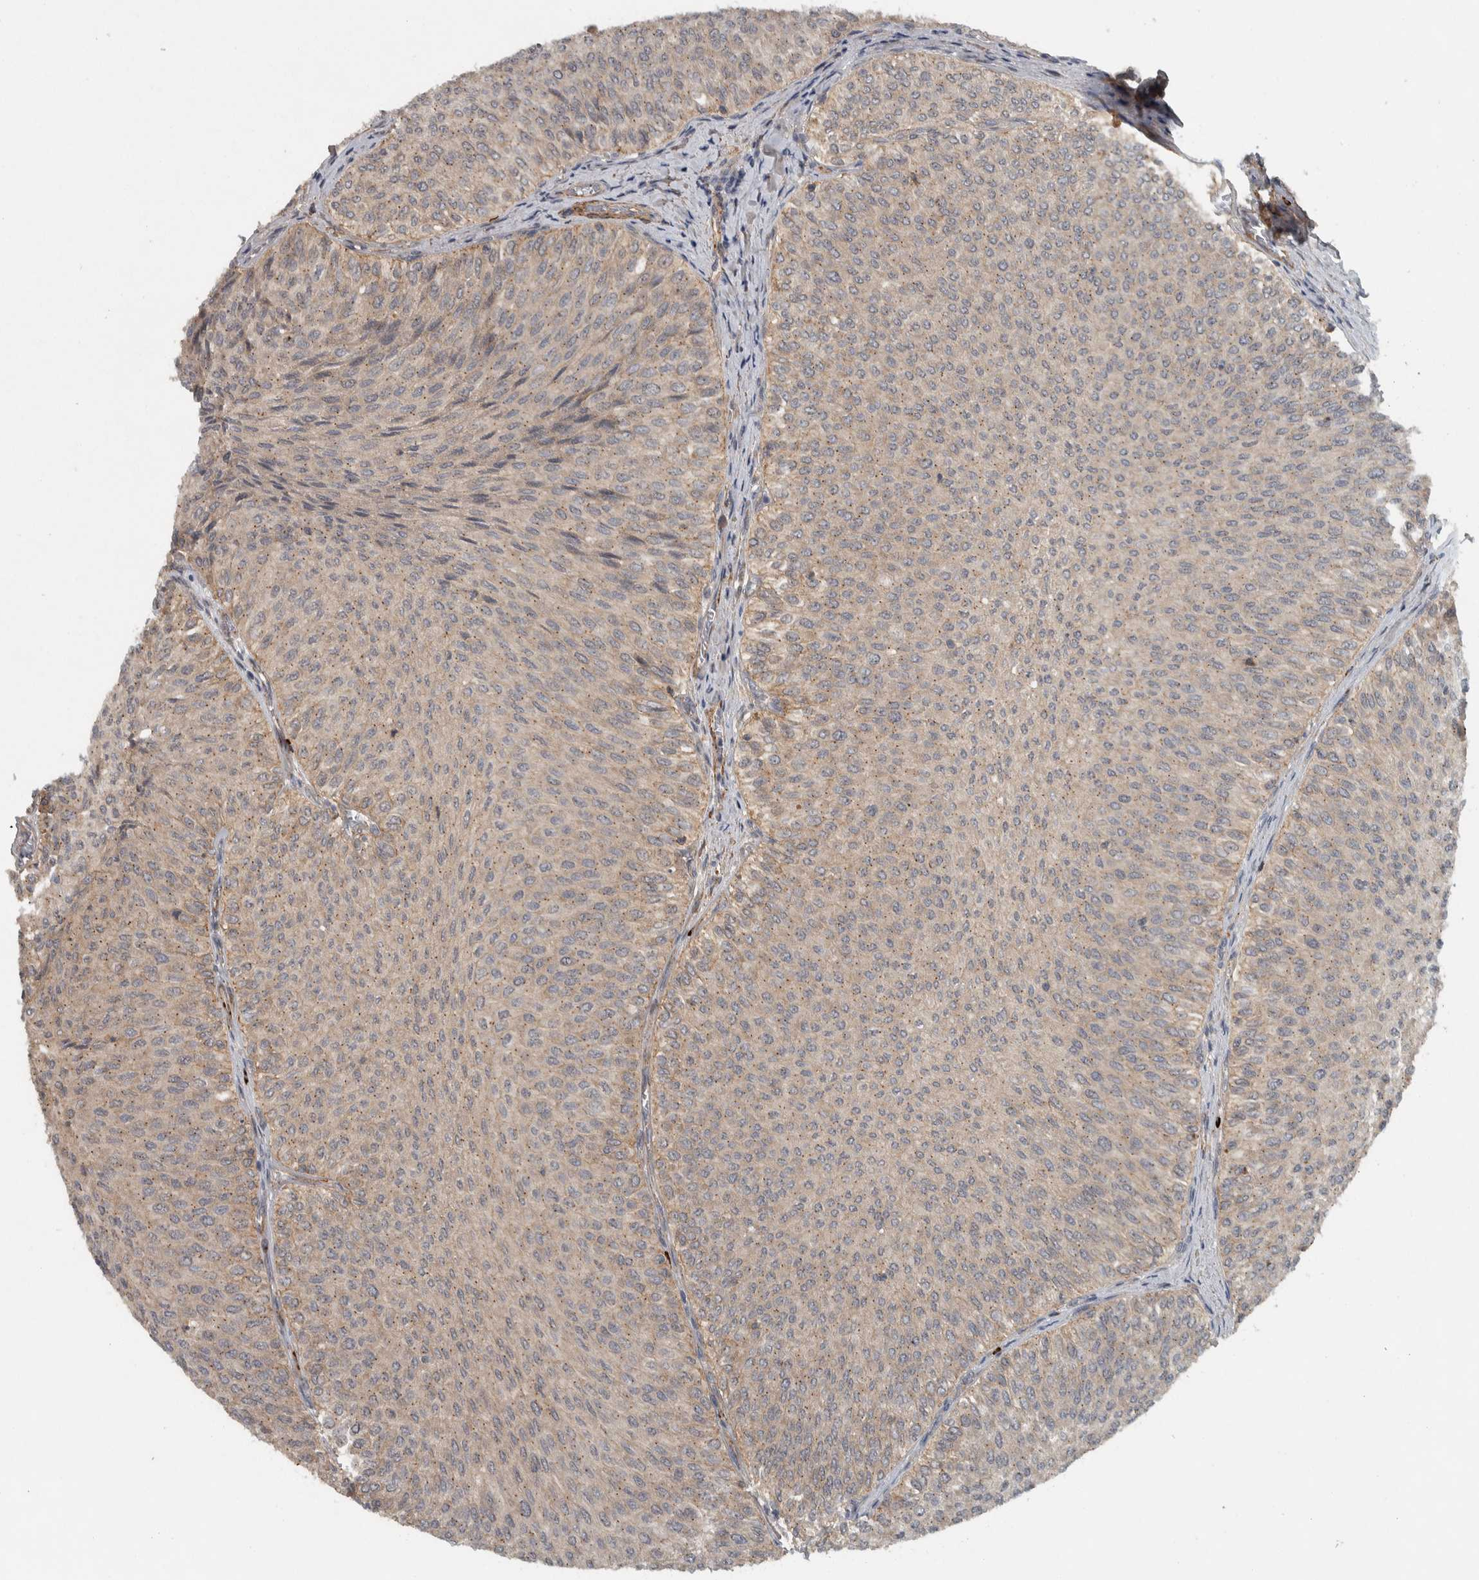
{"staining": {"intensity": "weak", "quantity": "25%-75%", "location": "cytoplasmic/membranous"}, "tissue": "urothelial cancer", "cell_type": "Tumor cells", "image_type": "cancer", "snomed": [{"axis": "morphology", "description": "Urothelial carcinoma, Low grade"}, {"axis": "topography", "description": "Urinary bladder"}], "caption": "Immunohistochemical staining of urothelial carcinoma (low-grade) exhibits low levels of weak cytoplasmic/membranous staining in approximately 25%-75% of tumor cells.", "gene": "LBHD1", "patient": {"sex": "male", "age": 78}}